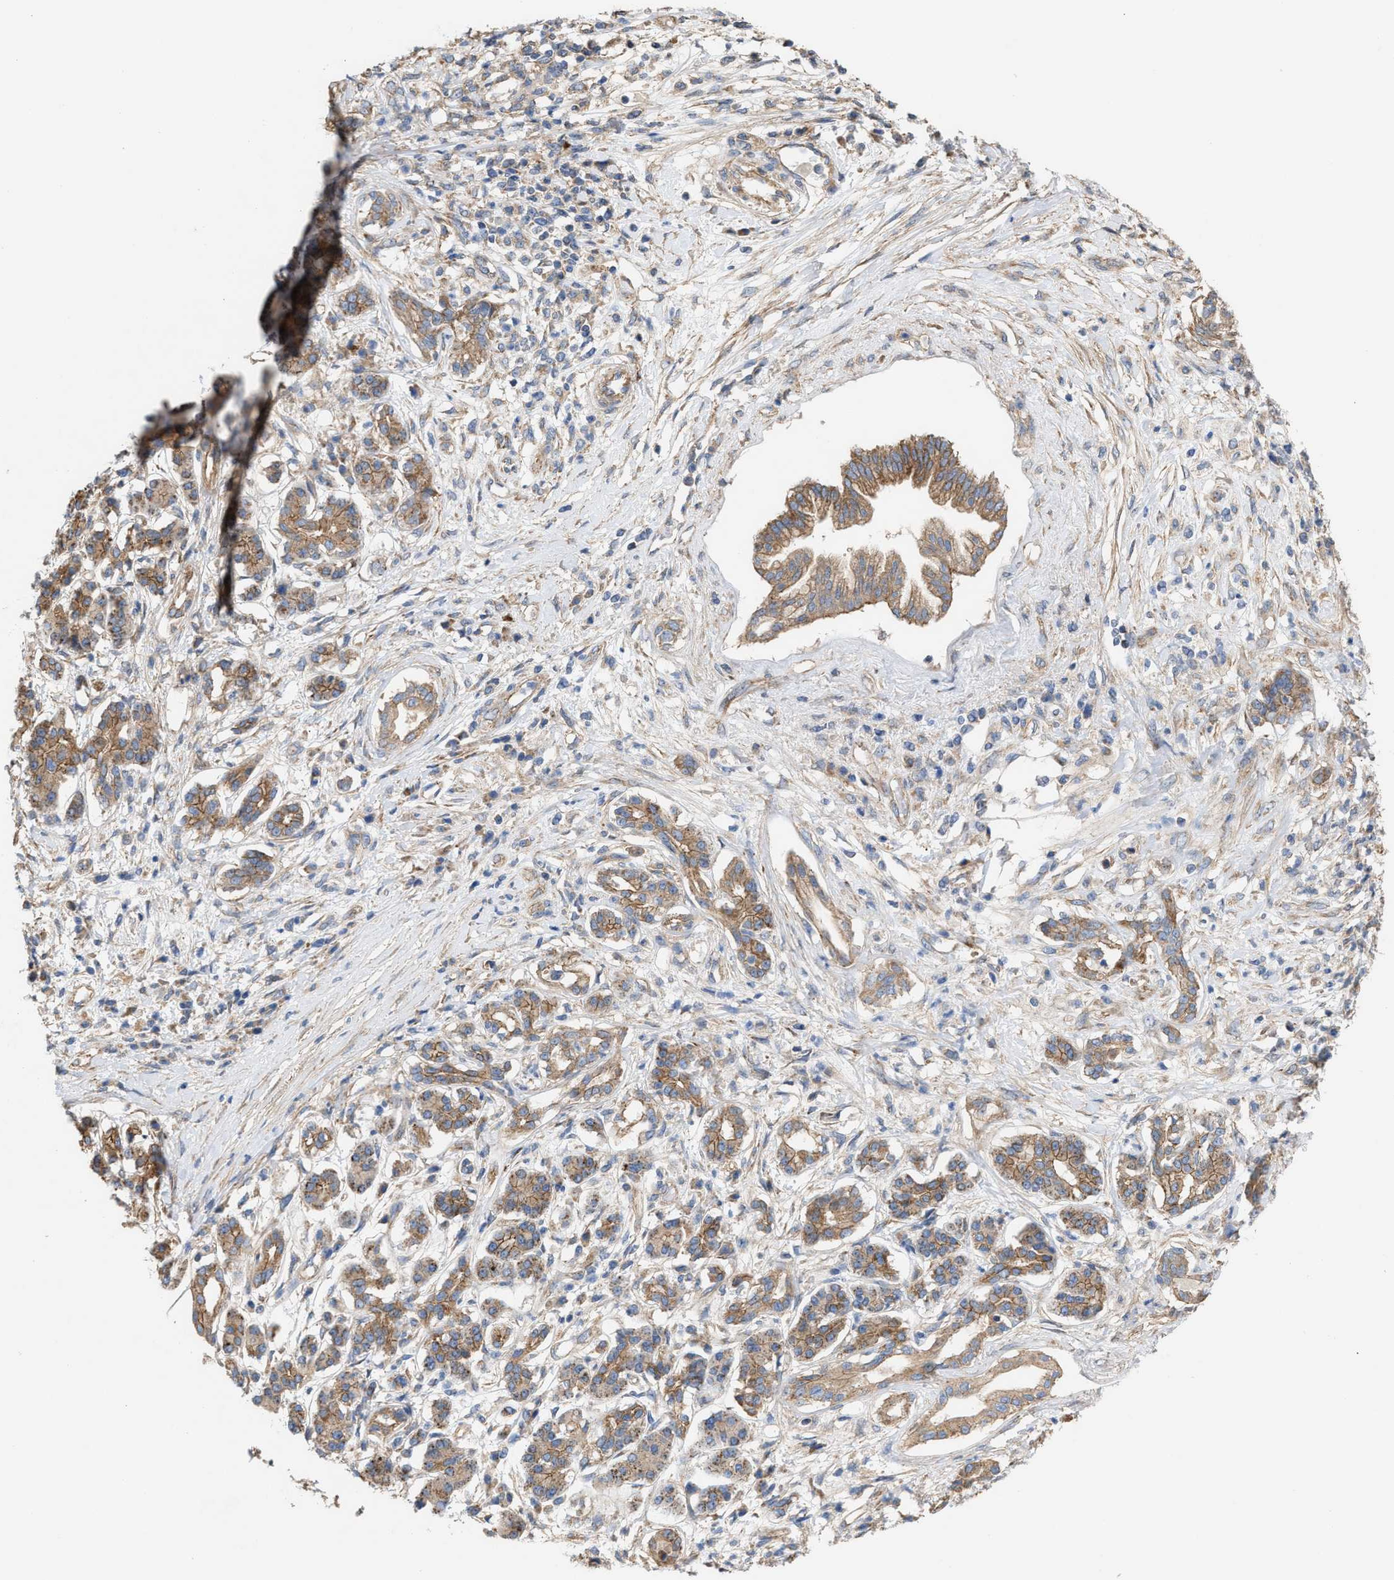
{"staining": {"intensity": "moderate", "quantity": ">75%", "location": "cytoplasmic/membranous"}, "tissue": "pancreatic cancer", "cell_type": "Tumor cells", "image_type": "cancer", "snomed": [{"axis": "morphology", "description": "Adenocarcinoma, NOS"}, {"axis": "topography", "description": "Pancreas"}], "caption": "Protein analysis of adenocarcinoma (pancreatic) tissue reveals moderate cytoplasmic/membranous positivity in about >75% of tumor cells. Using DAB (brown) and hematoxylin (blue) stains, captured at high magnification using brightfield microscopy.", "gene": "OXSM", "patient": {"sex": "female", "age": 56}}